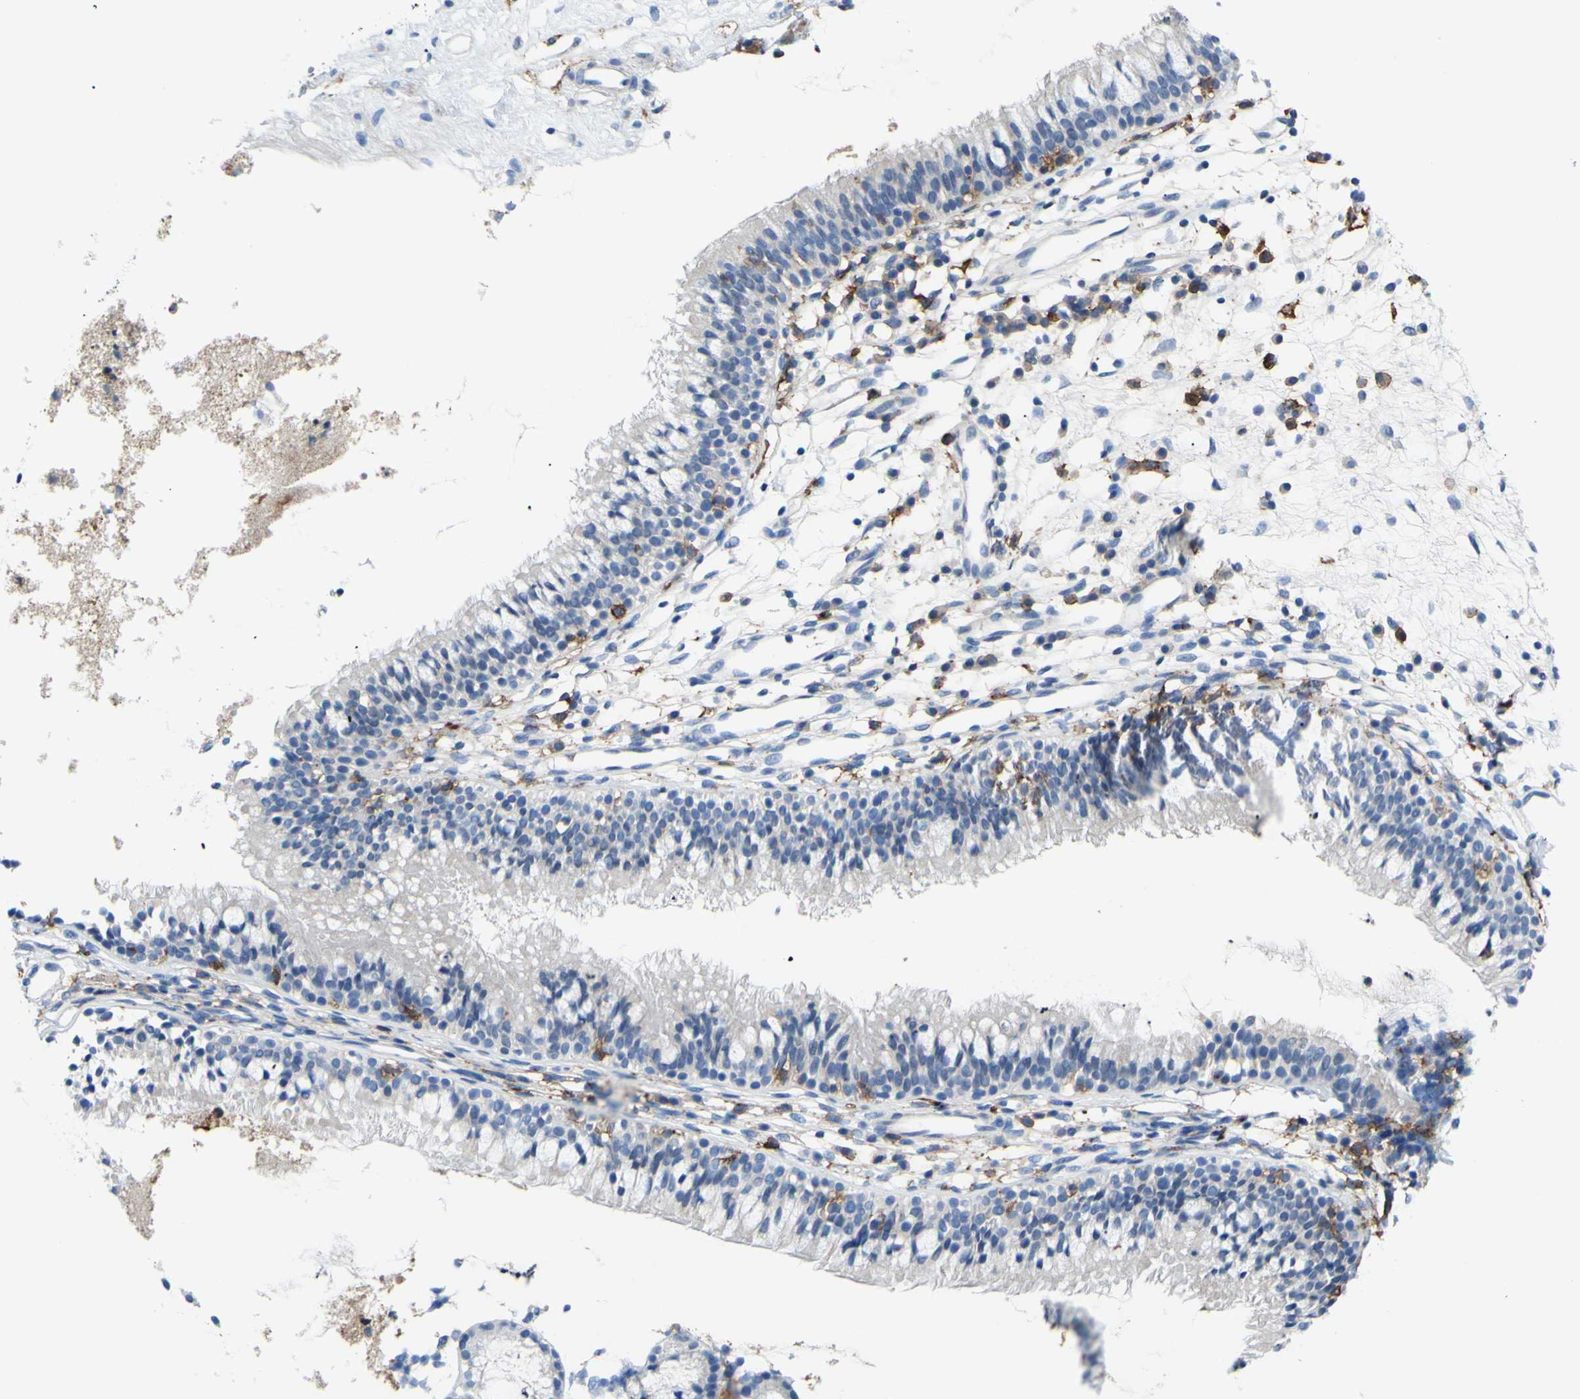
{"staining": {"intensity": "negative", "quantity": "none", "location": "none"}, "tissue": "nasopharynx", "cell_type": "Respiratory epithelial cells", "image_type": "normal", "snomed": [{"axis": "morphology", "description": "Normal tissue, NOS"}, {"axis": "topography", "description": "Nasopharynx"}], "caption": "A photomicrograph of human nasopharynx is negative for staining in respiratory epithelial cells.", "gene": "FCGR2A", "patient": {"sex": "male", "age": 21}}